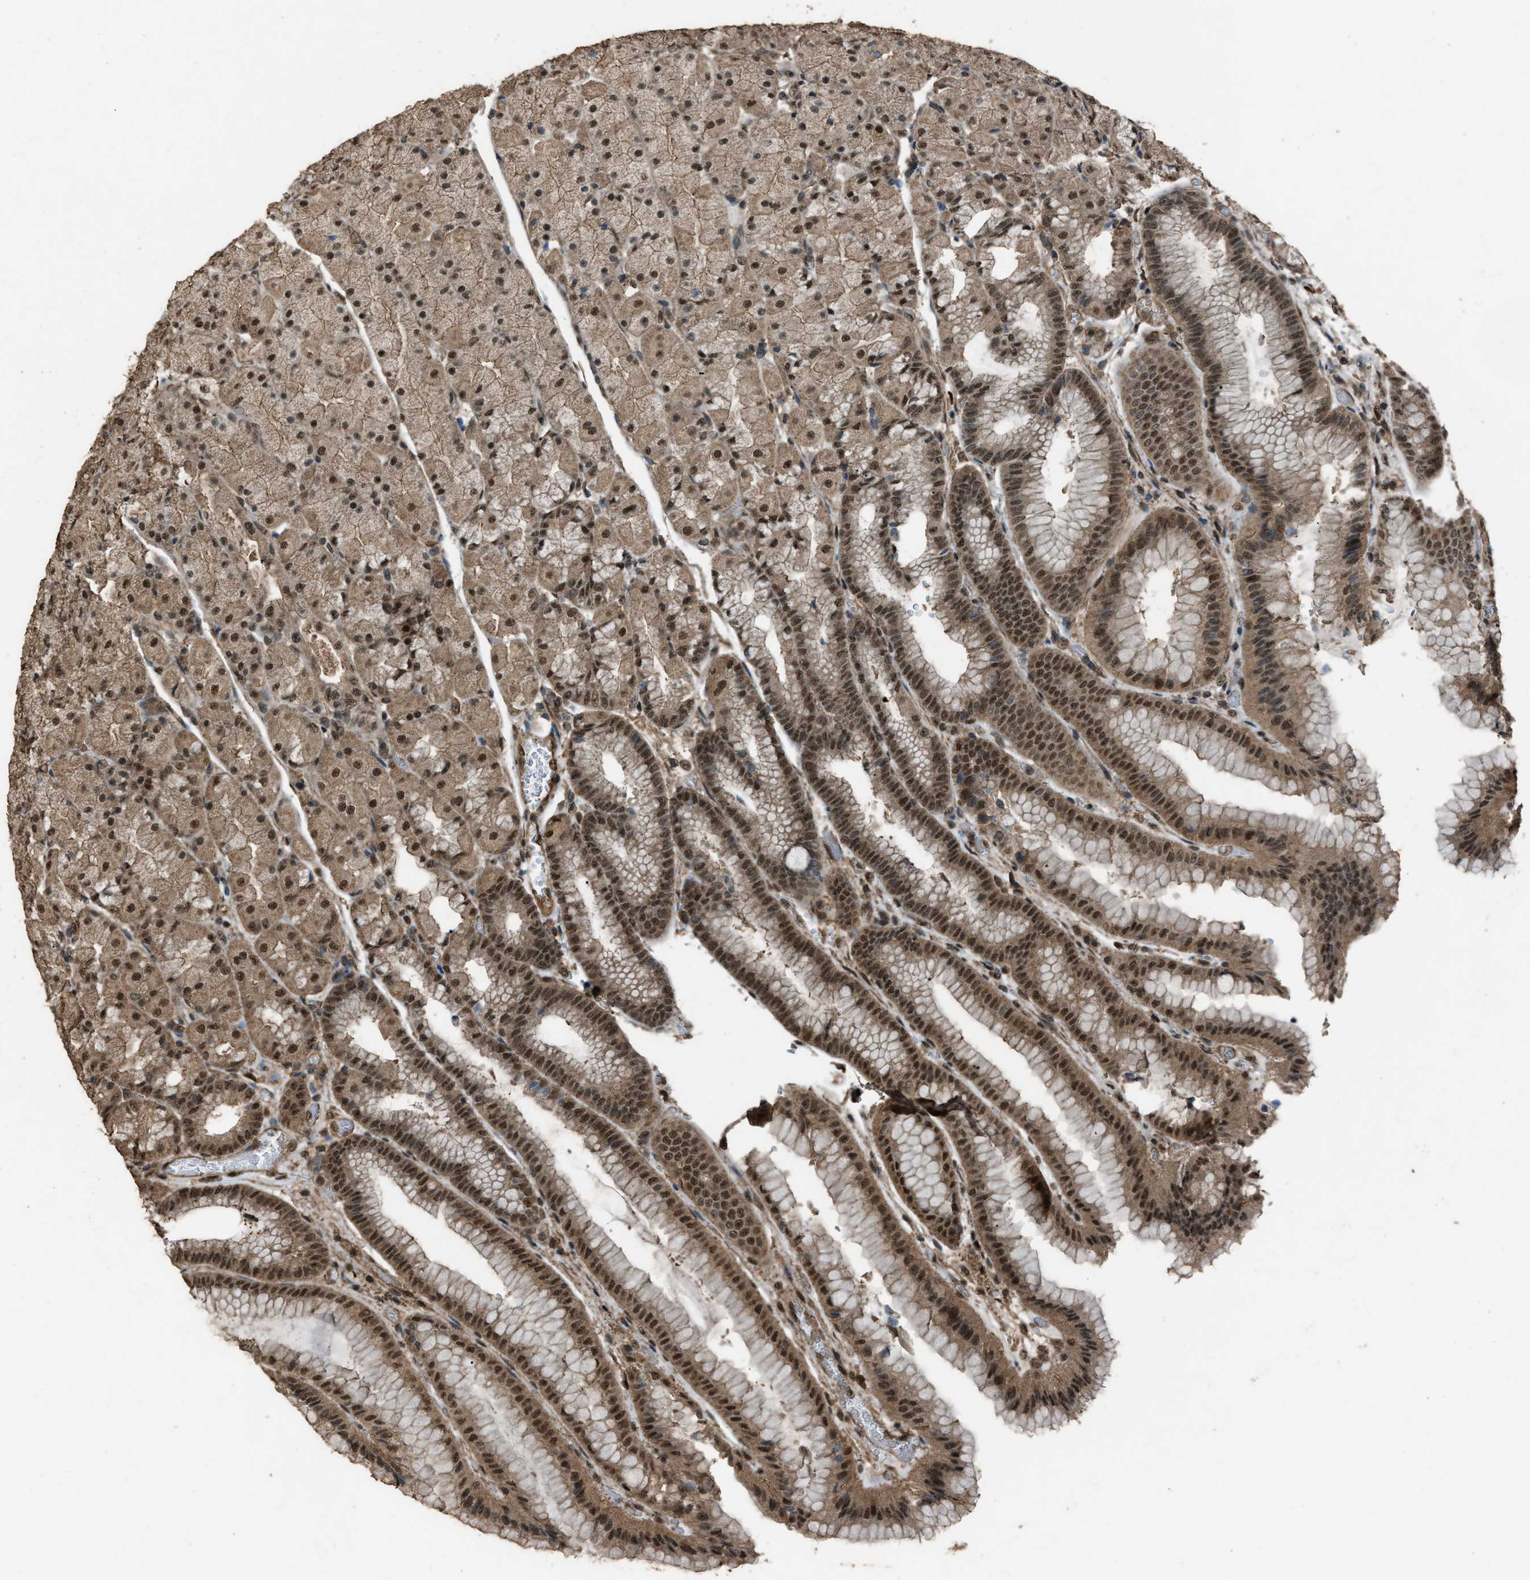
{"staining": {"intensity": "strong", "quantity": ">75%", "location": "cytoplasmic/membranous,nuclear"}, "tissue": "stomach", "cell_type": "Glandular cells", "image_type": "normal", "snomed": [{"axis": "morphology", "description": "Normal tissue, NOS"}, {"axis": "morphology", "description": "Carcinoid, malignant, NOS"}, {"axis": "topography", "description": "Stomach, upper"}], "caption": "DAB immunohistochemical staining of unremarkable human stomach reveals strong cytoplasmic/membranous,nuclear protein staining in approximately >75% of glandular cells. (DAB = brown stain, brightfield microscopy at high magnification).", "gene": "SERTAD2", "patient": {"sex": "male", "age": 39}}